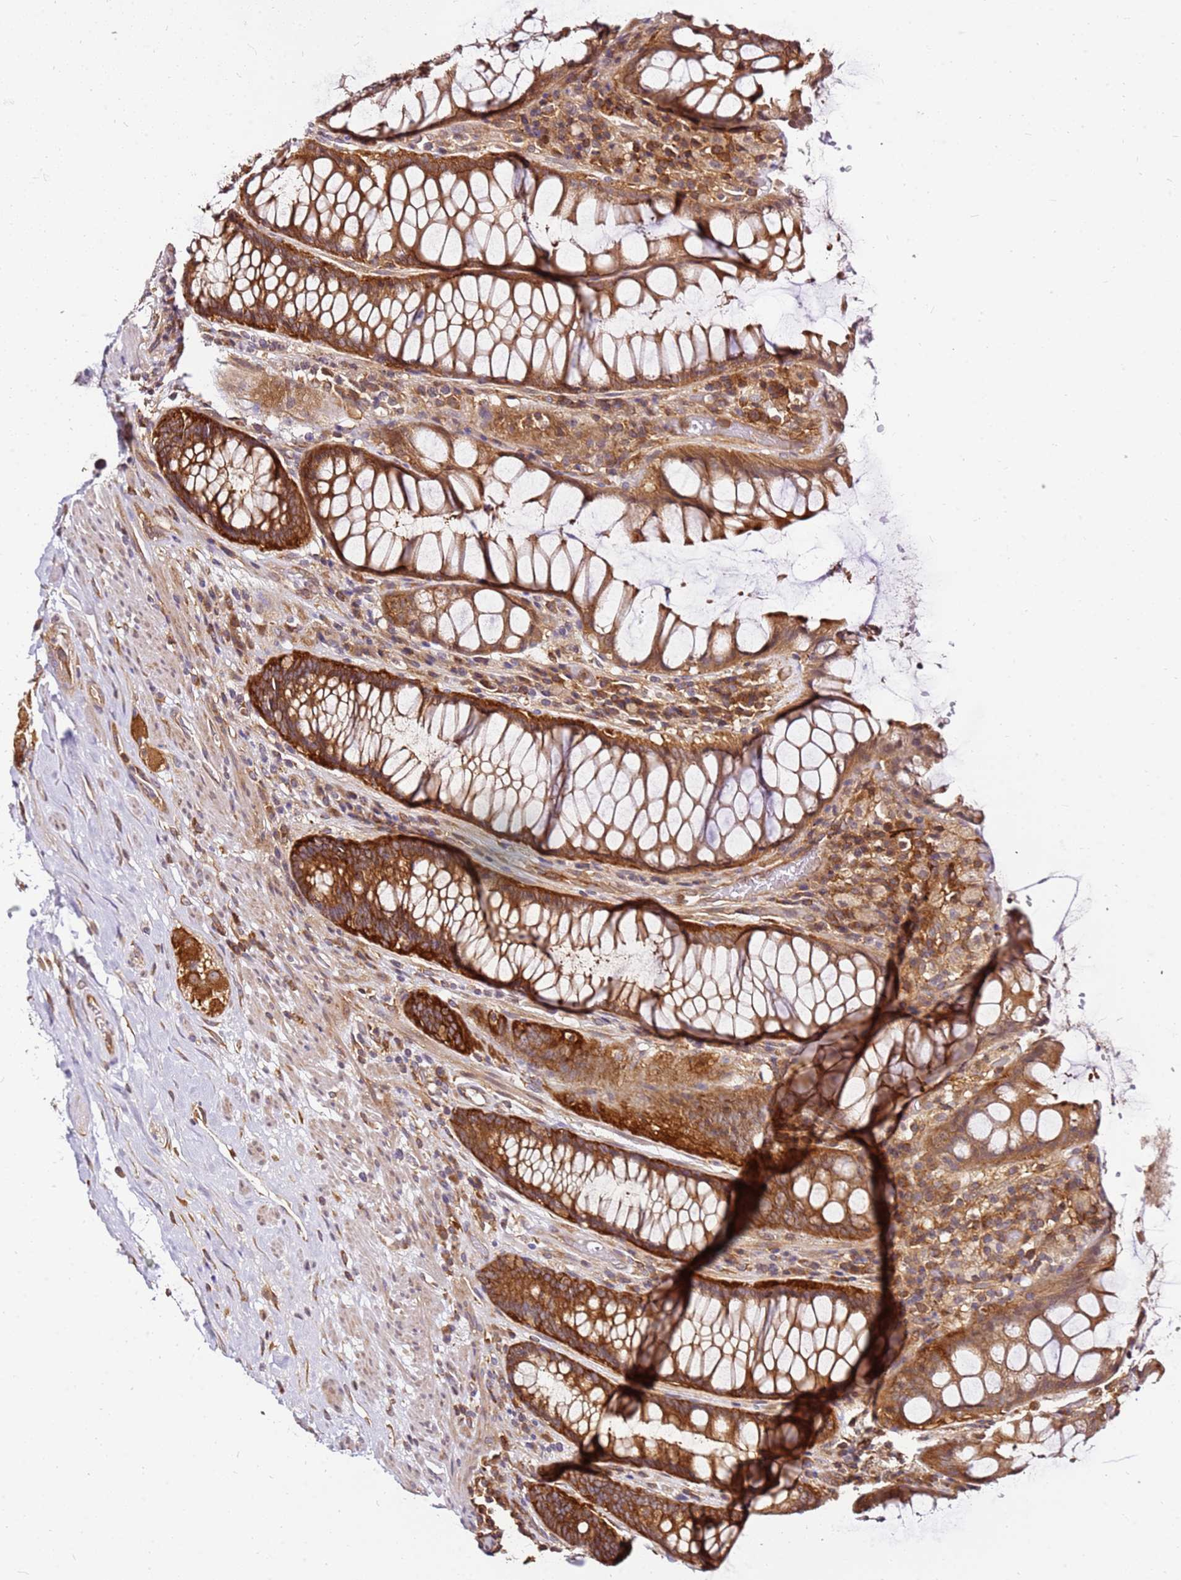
{"staining": {"intensity": "strong", "quantity": ">75%", "location": "cytoplasmic/membranous"}, "tissue": "rectum", "cell_type": "Glandular cells", "image_type": "normal", "snomed": [{"axis": "morphology", "description": "Normal tissue, NOS"}, {"axis": "topography", "description": "Rectum"}], "caption": "A brown stain labels strong cytoplasmic/membranous expression of a protein in glandular cells of normal human rectum. The staining was performed using DAB to visualize the protein expression in brown, while the nuclei were stained in blue with hematoxylin (Magnification: 20x).", "gene": "PIH1D1", "patient": {"sex": "male", "age": 64}}